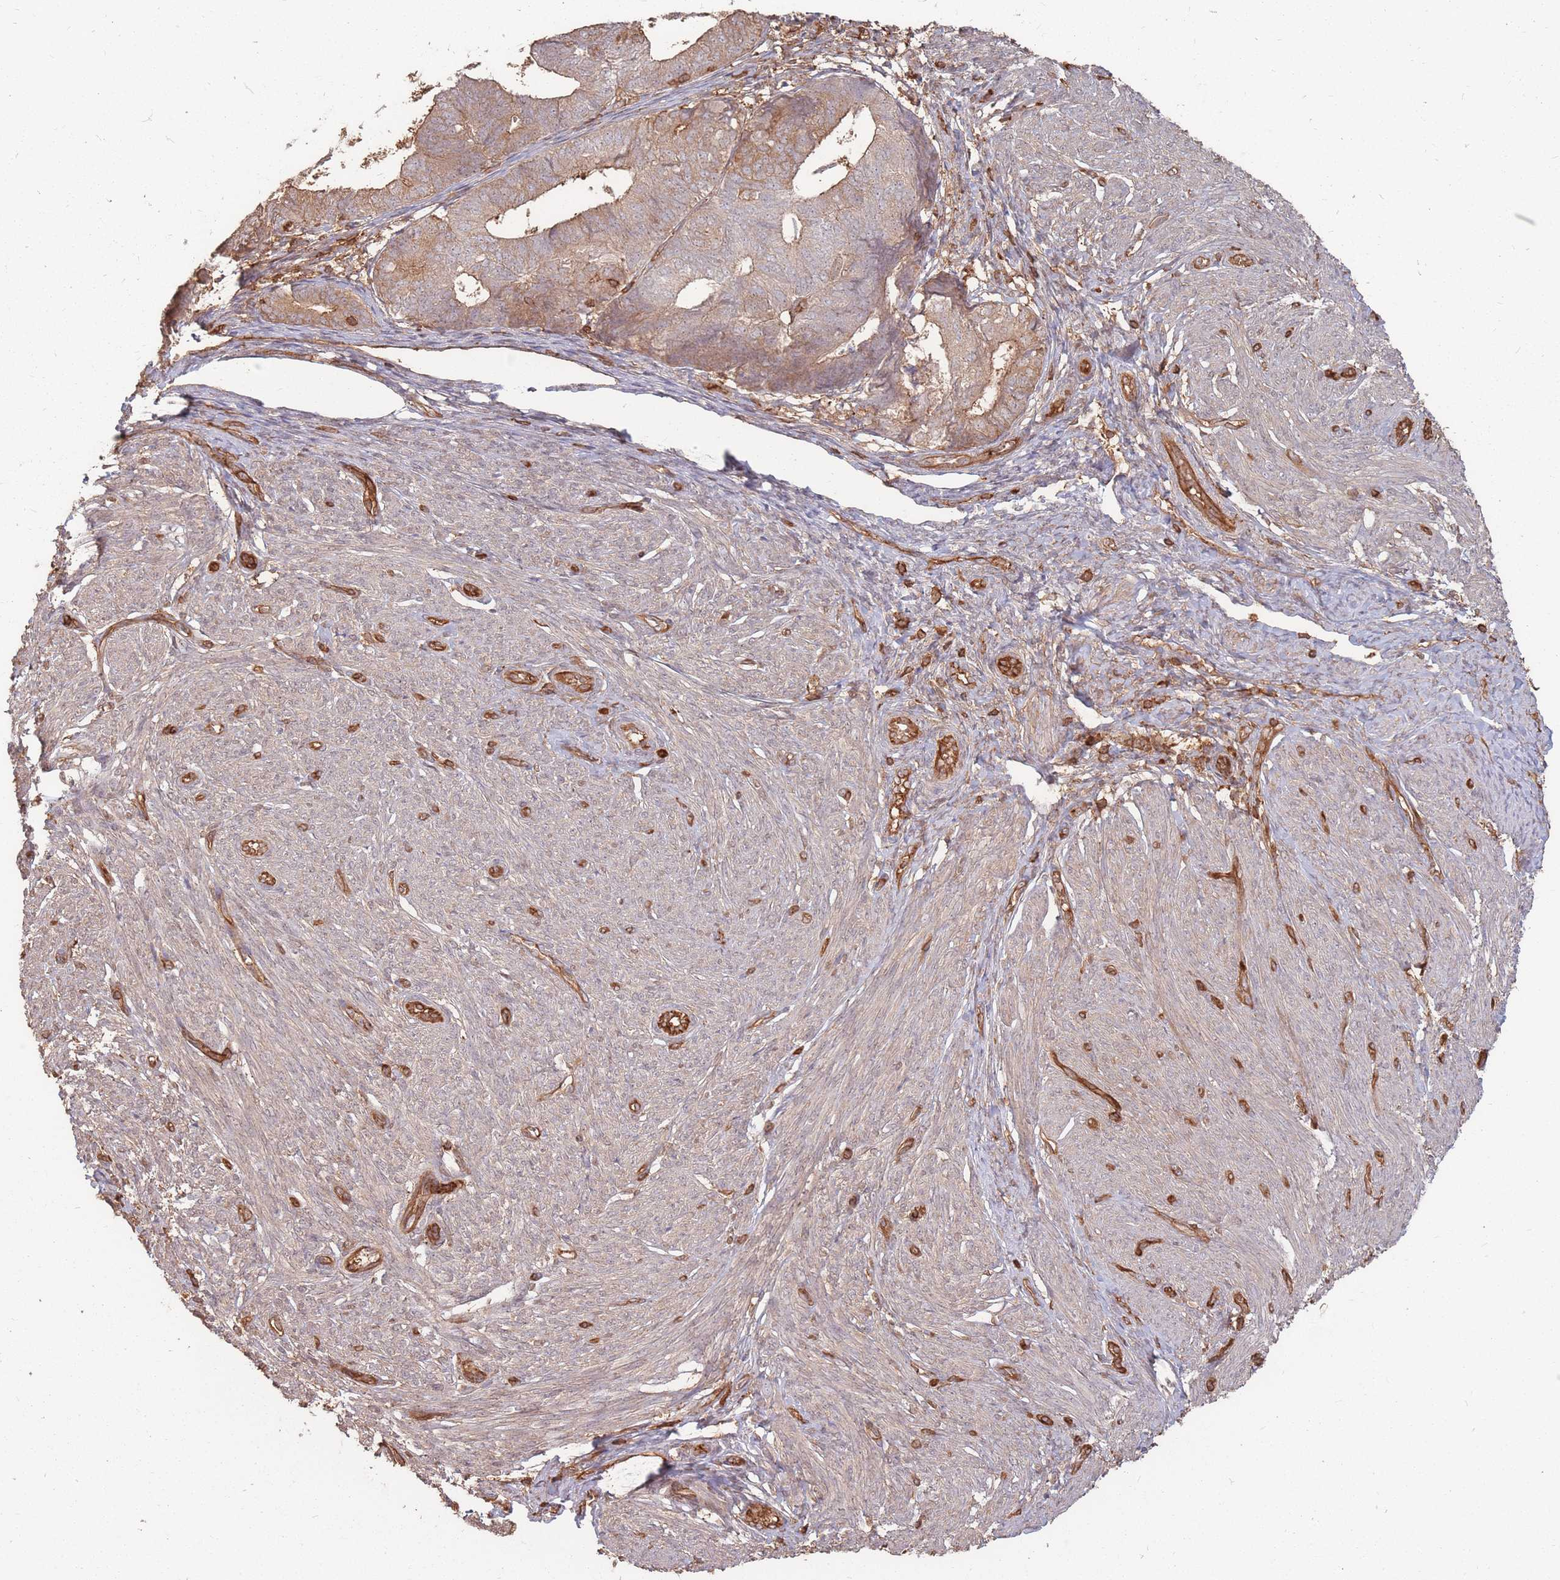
{"staining": {"intensity": "moderate", "quantity": ">75%", "location": "cytoplasmic/membranous"}, "tissue": "endometrial cancer", "cell_type": "Tumor cells", "image_type": "cancer", "snomed": [{"axis": "morphology", "description": "Adenocarcinoma, NOS"}, {"axis": "topography", "description": "Endometrium"}], "caption": "Endometrial adenocarcinoma stained with DAB (3,3'-diaminobenzidine) IHC reveals medium levels of moderate cytoplasmic/membranous expression in approximately >75% of tumor cells. The protein is stained brown, and the nuclei are stained in blue (DAB IHC with brightfield microscopy, high magnification).", "gene": "PLS3", "patient": {"sex": "female", "age": 87}}